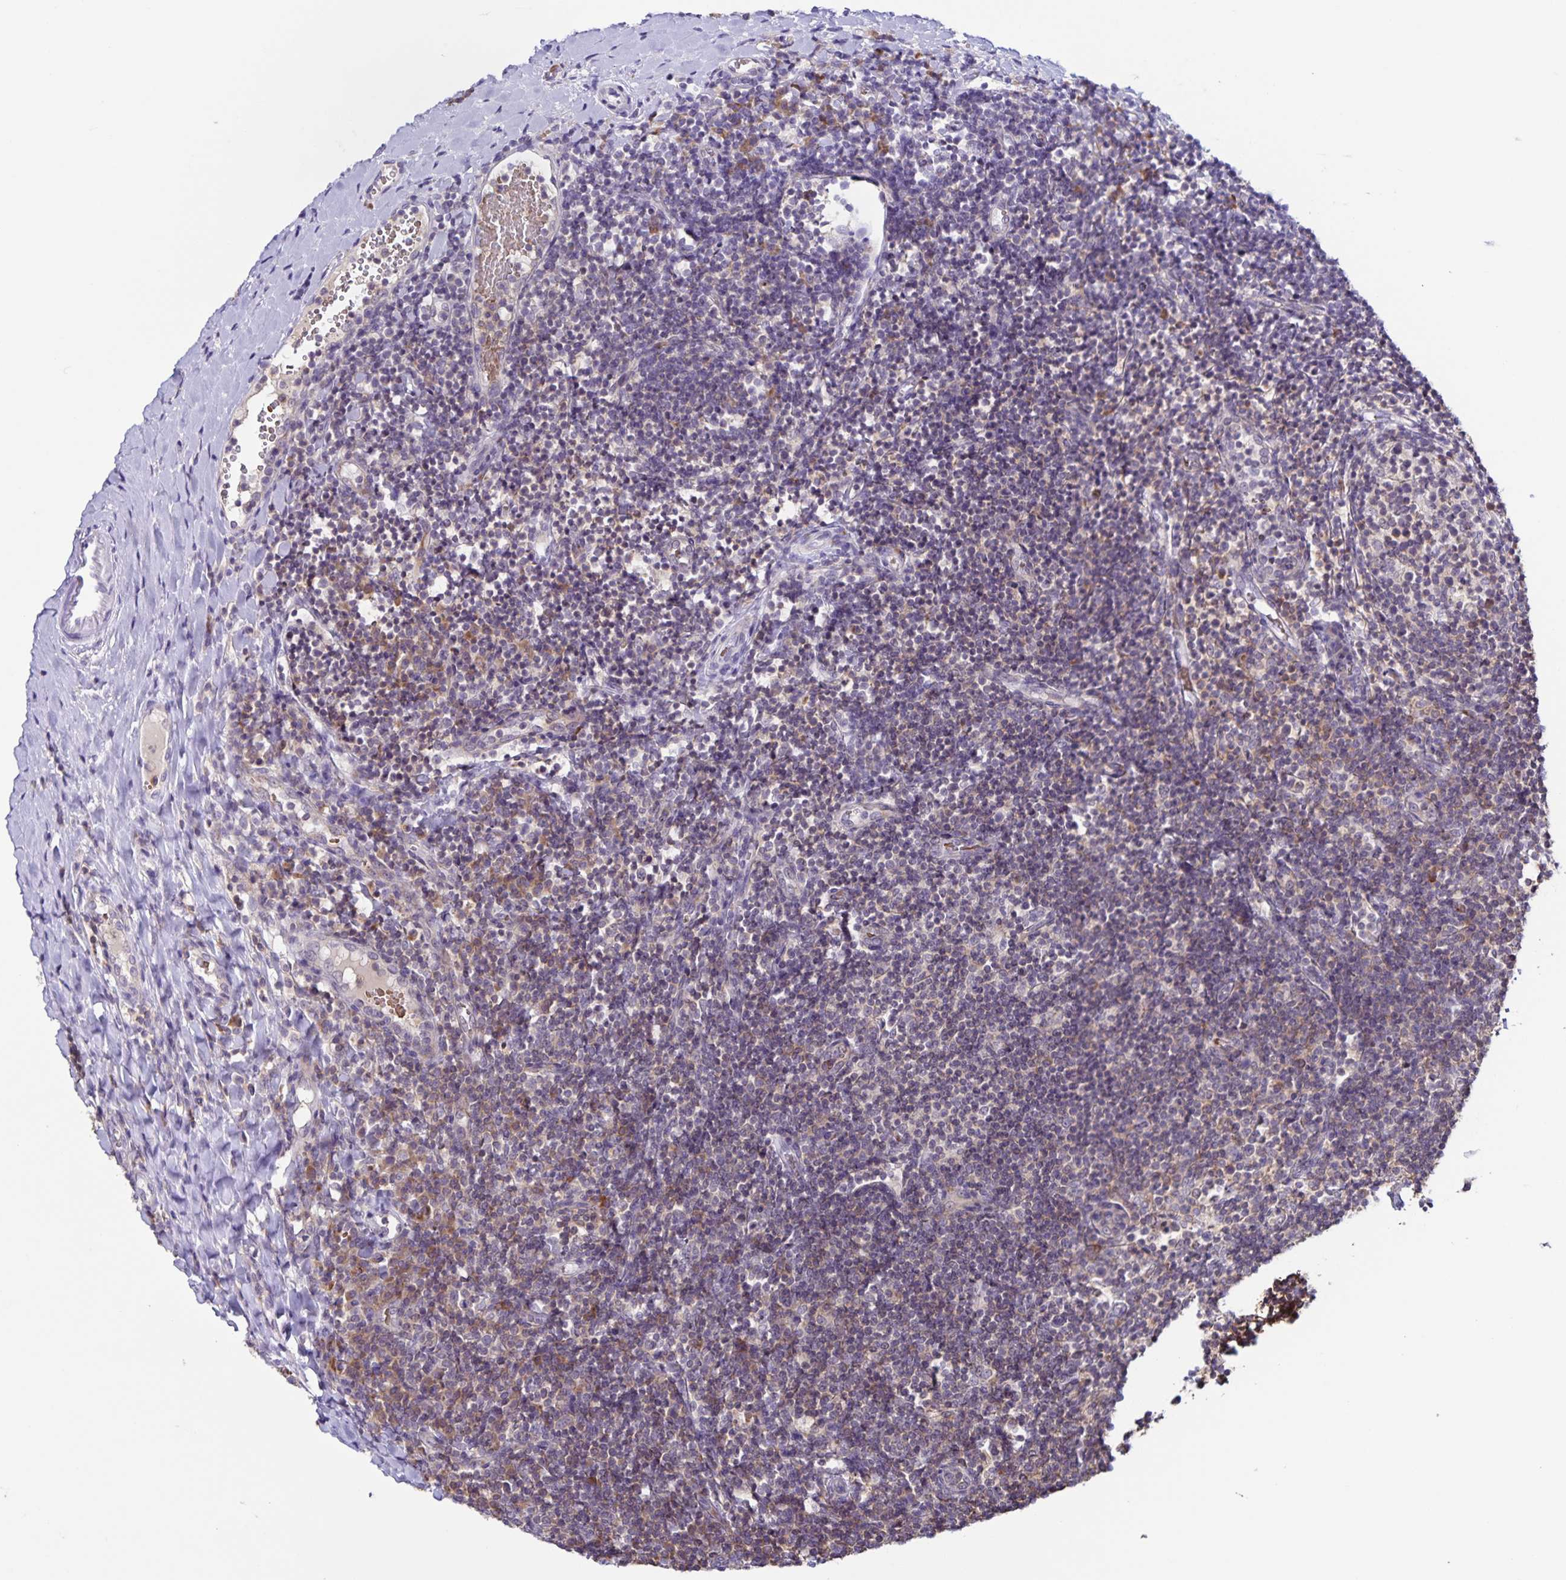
{"staining": {"intensity": "weak", "quantity": "25%-75%", "location": "cytoplasmic/membranous"}, "tissue": "tonsil", "cell_type": "Non-germinal center cells", "image_type": "normal", "snomed": [{"axis": "morphology", "description": "Normal tissue, NOS"}, {"axis": "topography", "description": "Tonsil"}], "caption": "Immunohistochemical staining of normal human tonsil exhibits weak cytoplasmic/membranous protein staining in approximately 25%-75% of non-germinal center cells. The protein is stained brown, and the nuclei are stained in blue (DAB (3,3'-diaminobenzidine) IHC with brightfield microscopy, high magnification).", "gene": "STPG4", "patient": {"sex": "female", "age": 10}}